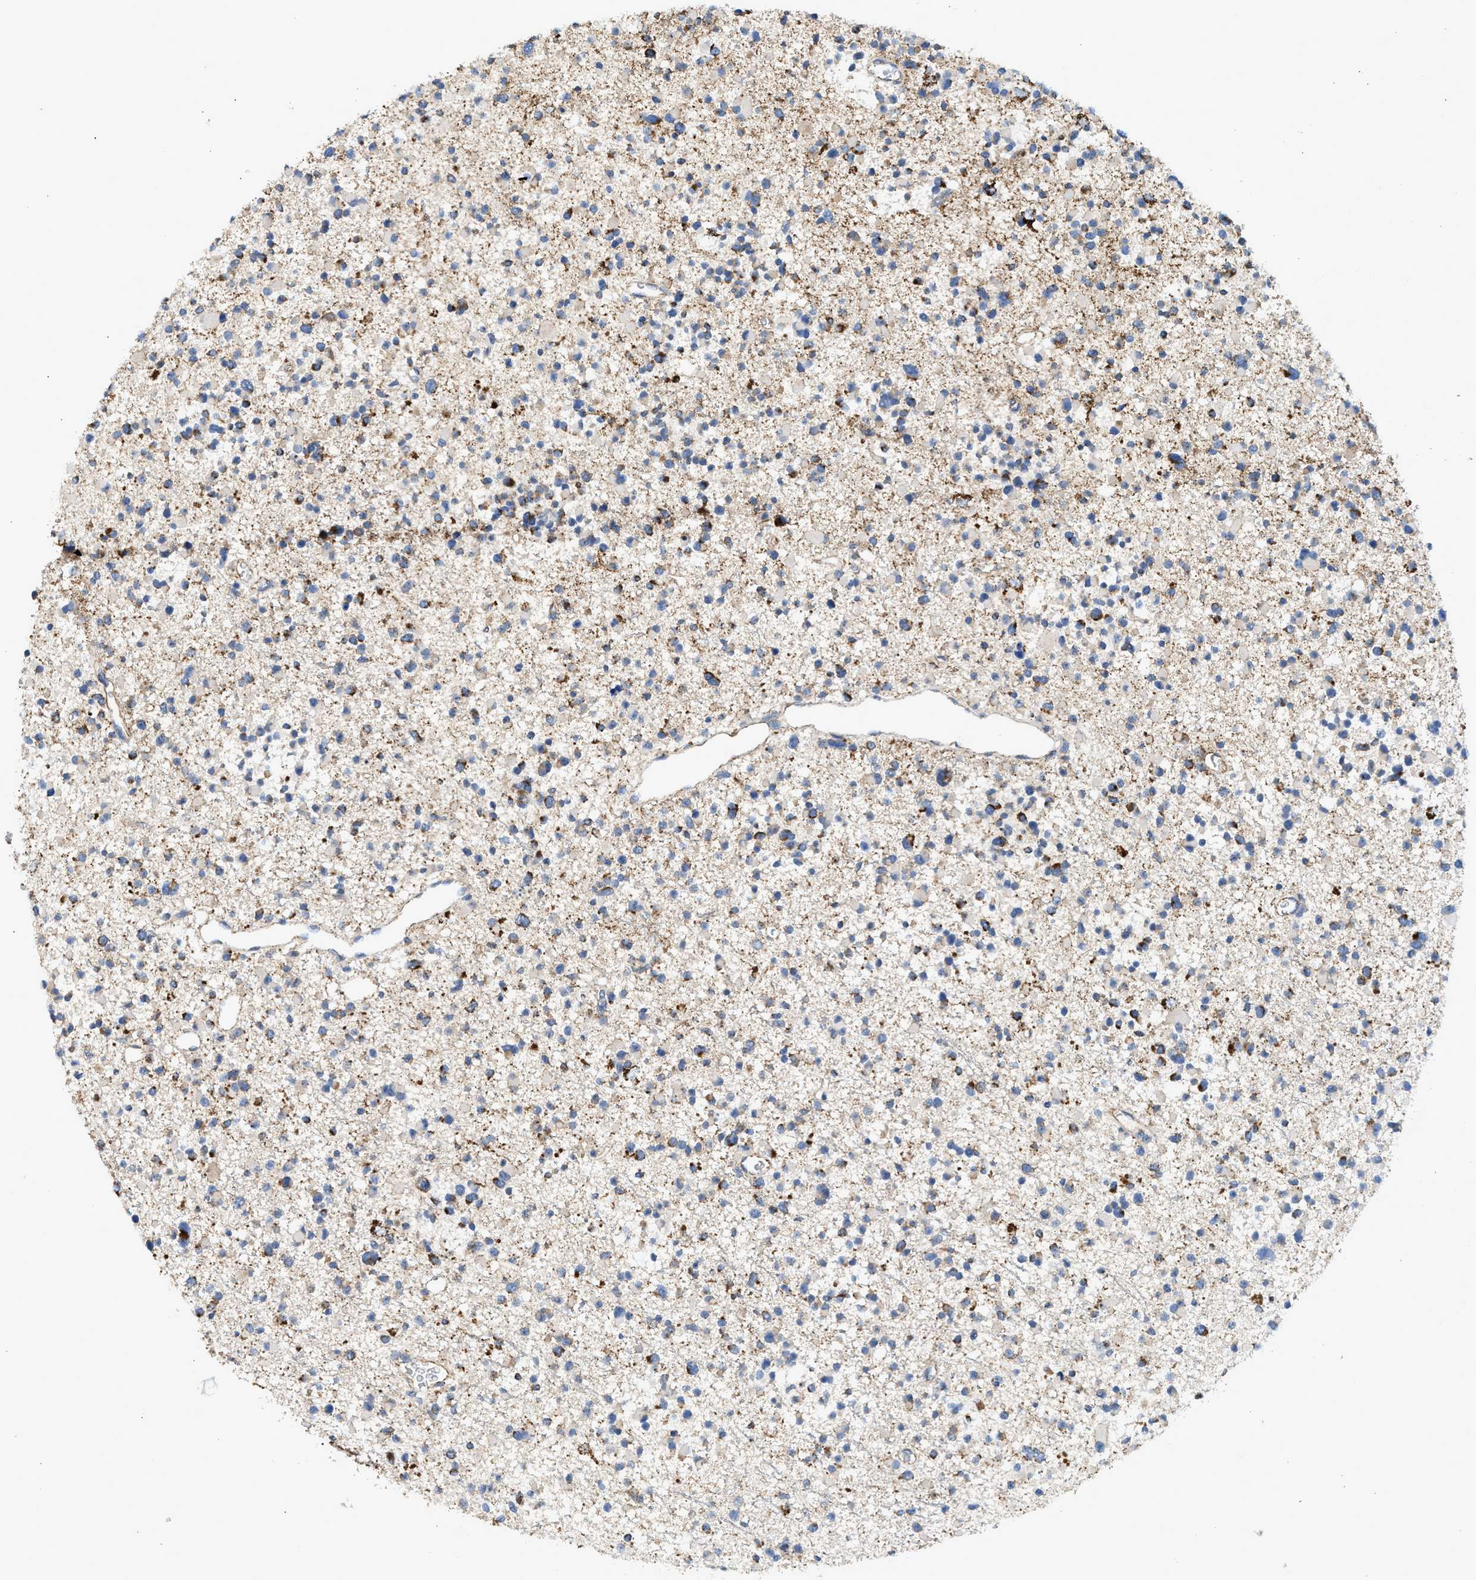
{"staining": {"intensity": "strong", "quantity": "<25%", "location": "cytoplasmic/membranous"}, "tissue": "glioma", "cell_type": "Tumor cells", "image_type": "cancer", "snomed": [{"axis": "morphology", "description": "Glioma, malignant, Low grade"}, {"axis": "topography", "description": "Brain"}], "caption": "DAB (3,3'-diaminobenzidine) immunohistochemical staining of malignant low-grade glioma reveals strong cytoplasmic/membranous protein expression in approximately <25% of tumor cells.", "gene": "GOT2", "patient": {"sex": "female", "age": 22}}